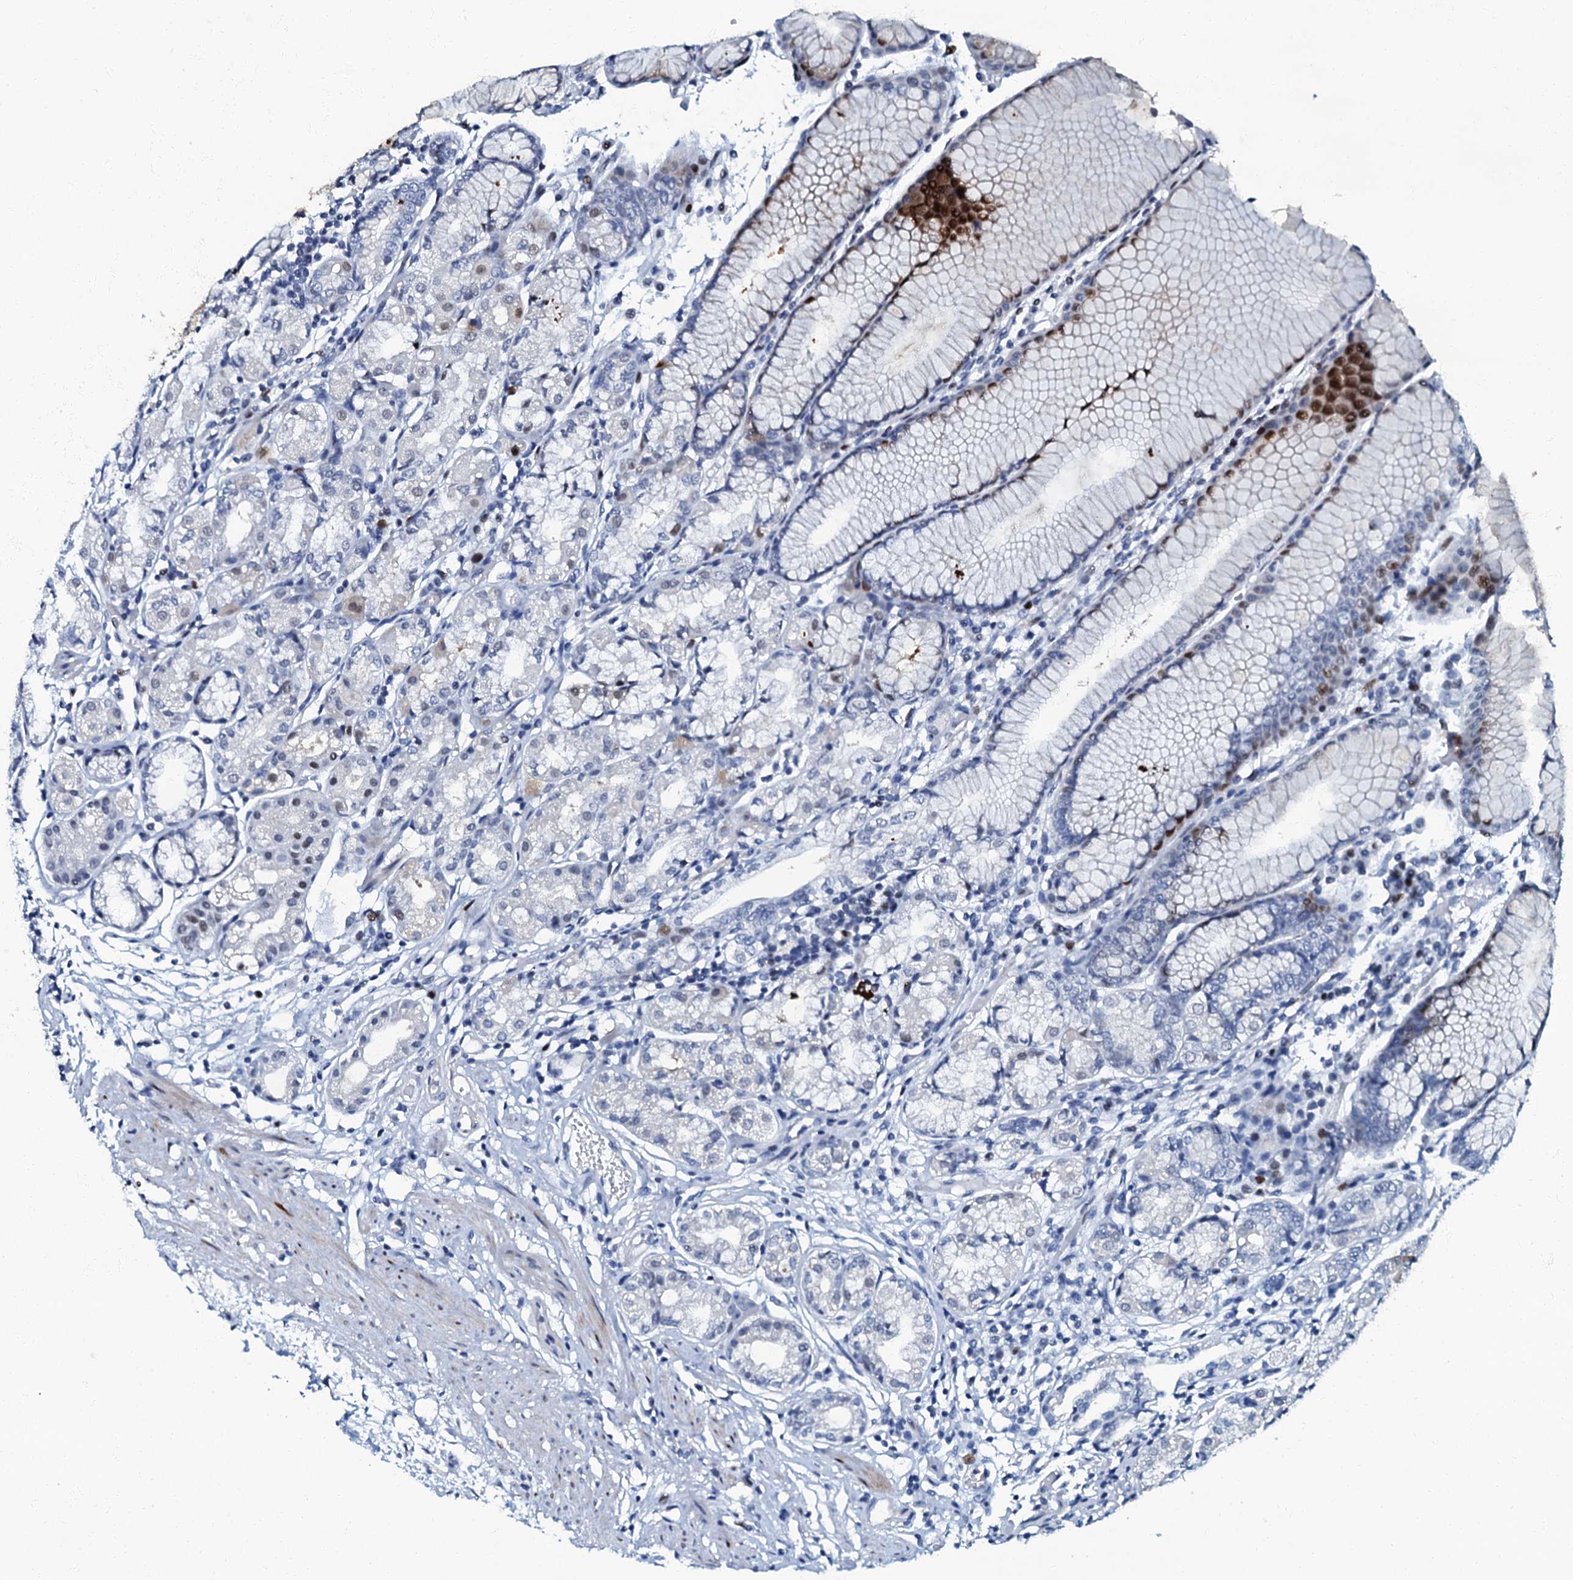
{"staining": {"intensity": "moderate", "quantity": "<25%", "location": "cytoplasmic/membranous"}, "tissue": "stomach", "cell_type": "Glandular cells", "image_type": "normal", "snomed": [{"axis": "morphology", "description": "Normal tissue, NOS"}, {"axis": "topography", "description": "Stomach"}], "caption": "Protein staining demonstrates moderate cytoplasmic/membranous positivity in about <25% of glandular cells in benign stomach.", "gene": "MFSD5", "patient": {"sex": "female", "age": 57}}